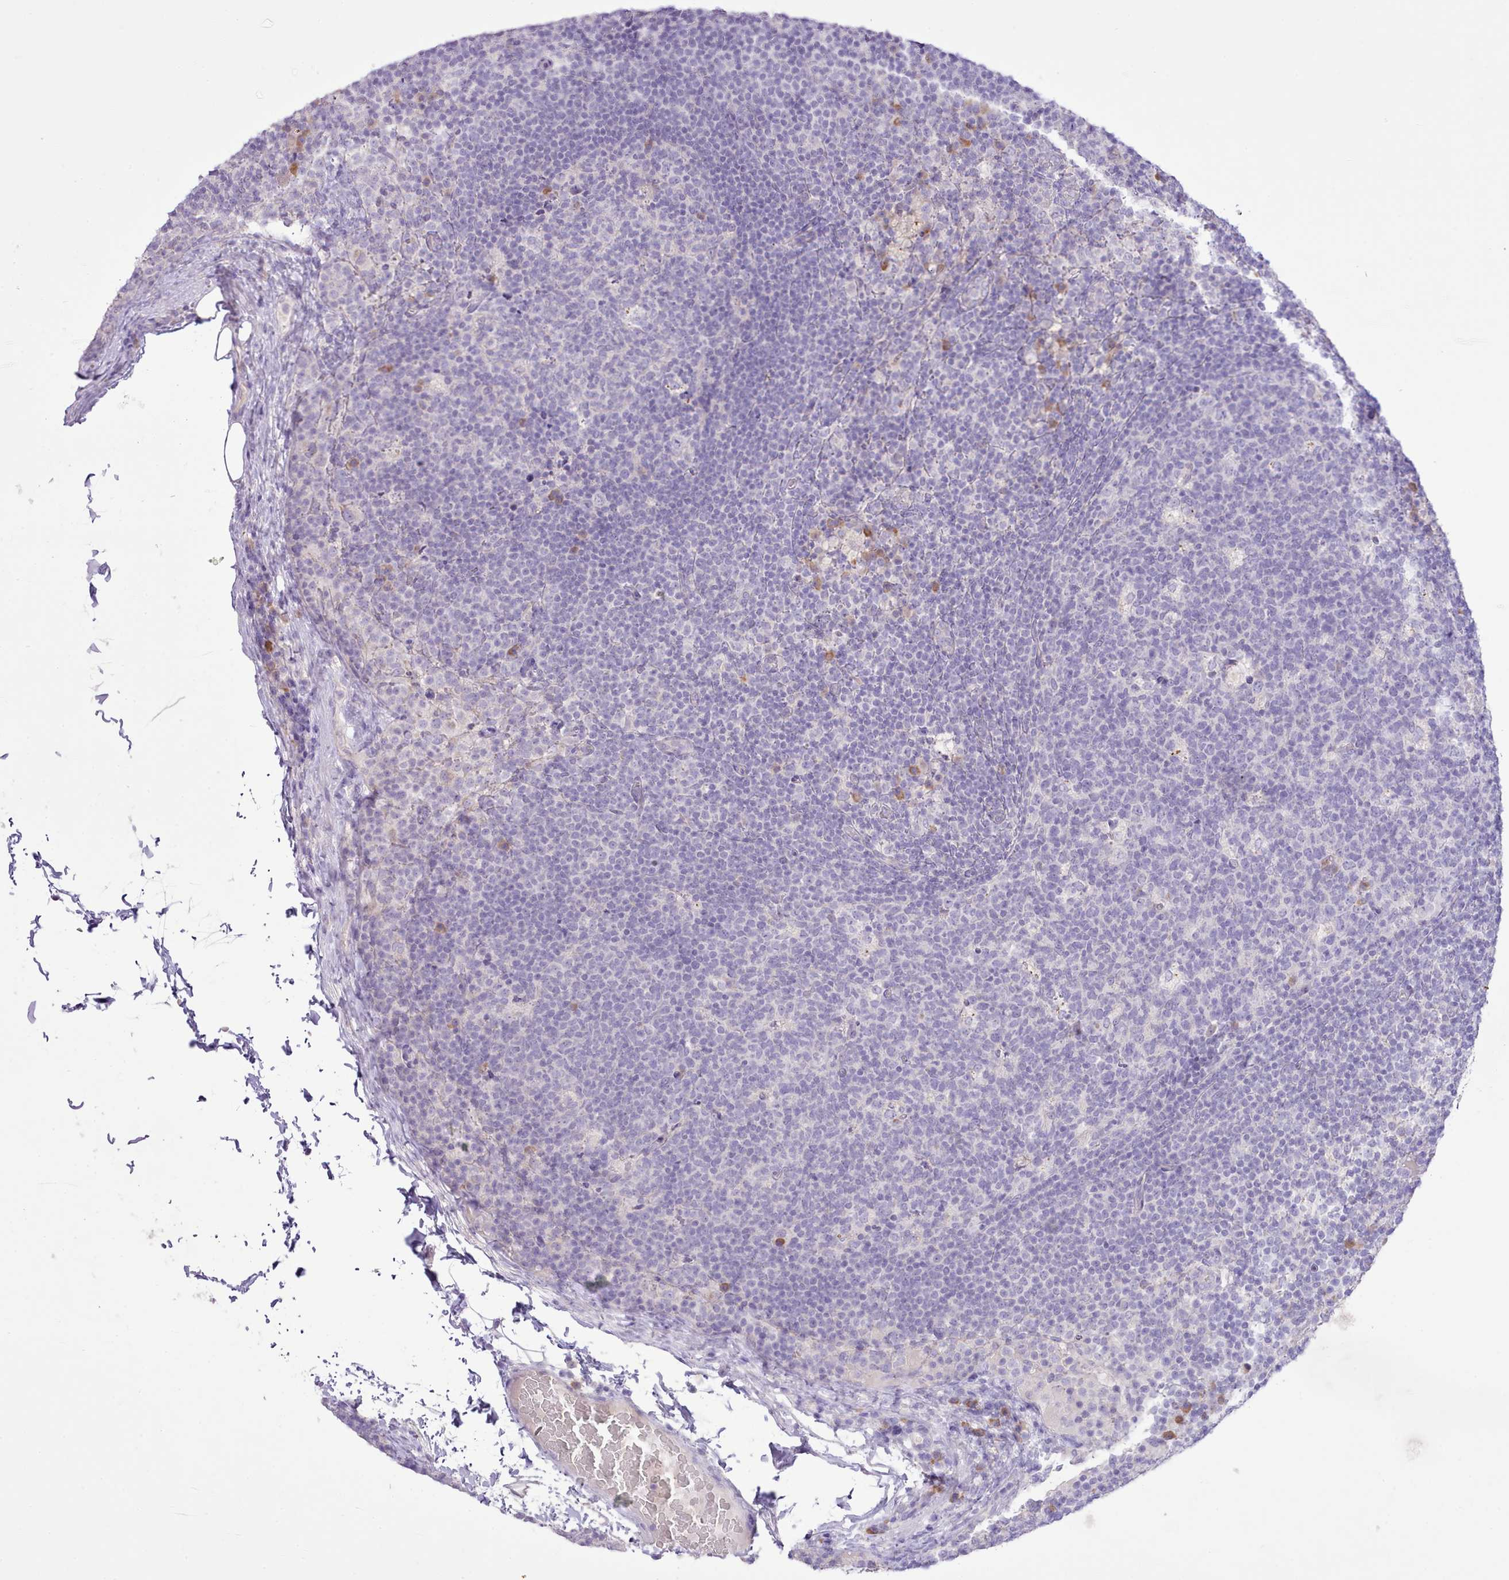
{"staining": {"intensity": "negative", "quantity": "none", "location": "none"}, "tissue": "lymph node", "cell_type": "Germinal center cells", "image_type": "normal", "snomed": [{"axis": "morphology", "description": "Normal tissue, NOS"}, {"axis": "topography", "description": "Lymph node"}], "caption": "An IHC micrograph of normal lymph node is shown. There is no staining in germinal center cells of lymph node. The staining was performed using DAB to visualize the protein expression in brown, while the nuclei were stained in blue with hematoxylin (Magnification: 20x).", "gene": "CCL1", "patient": {"sex": "female", "age": 31}}